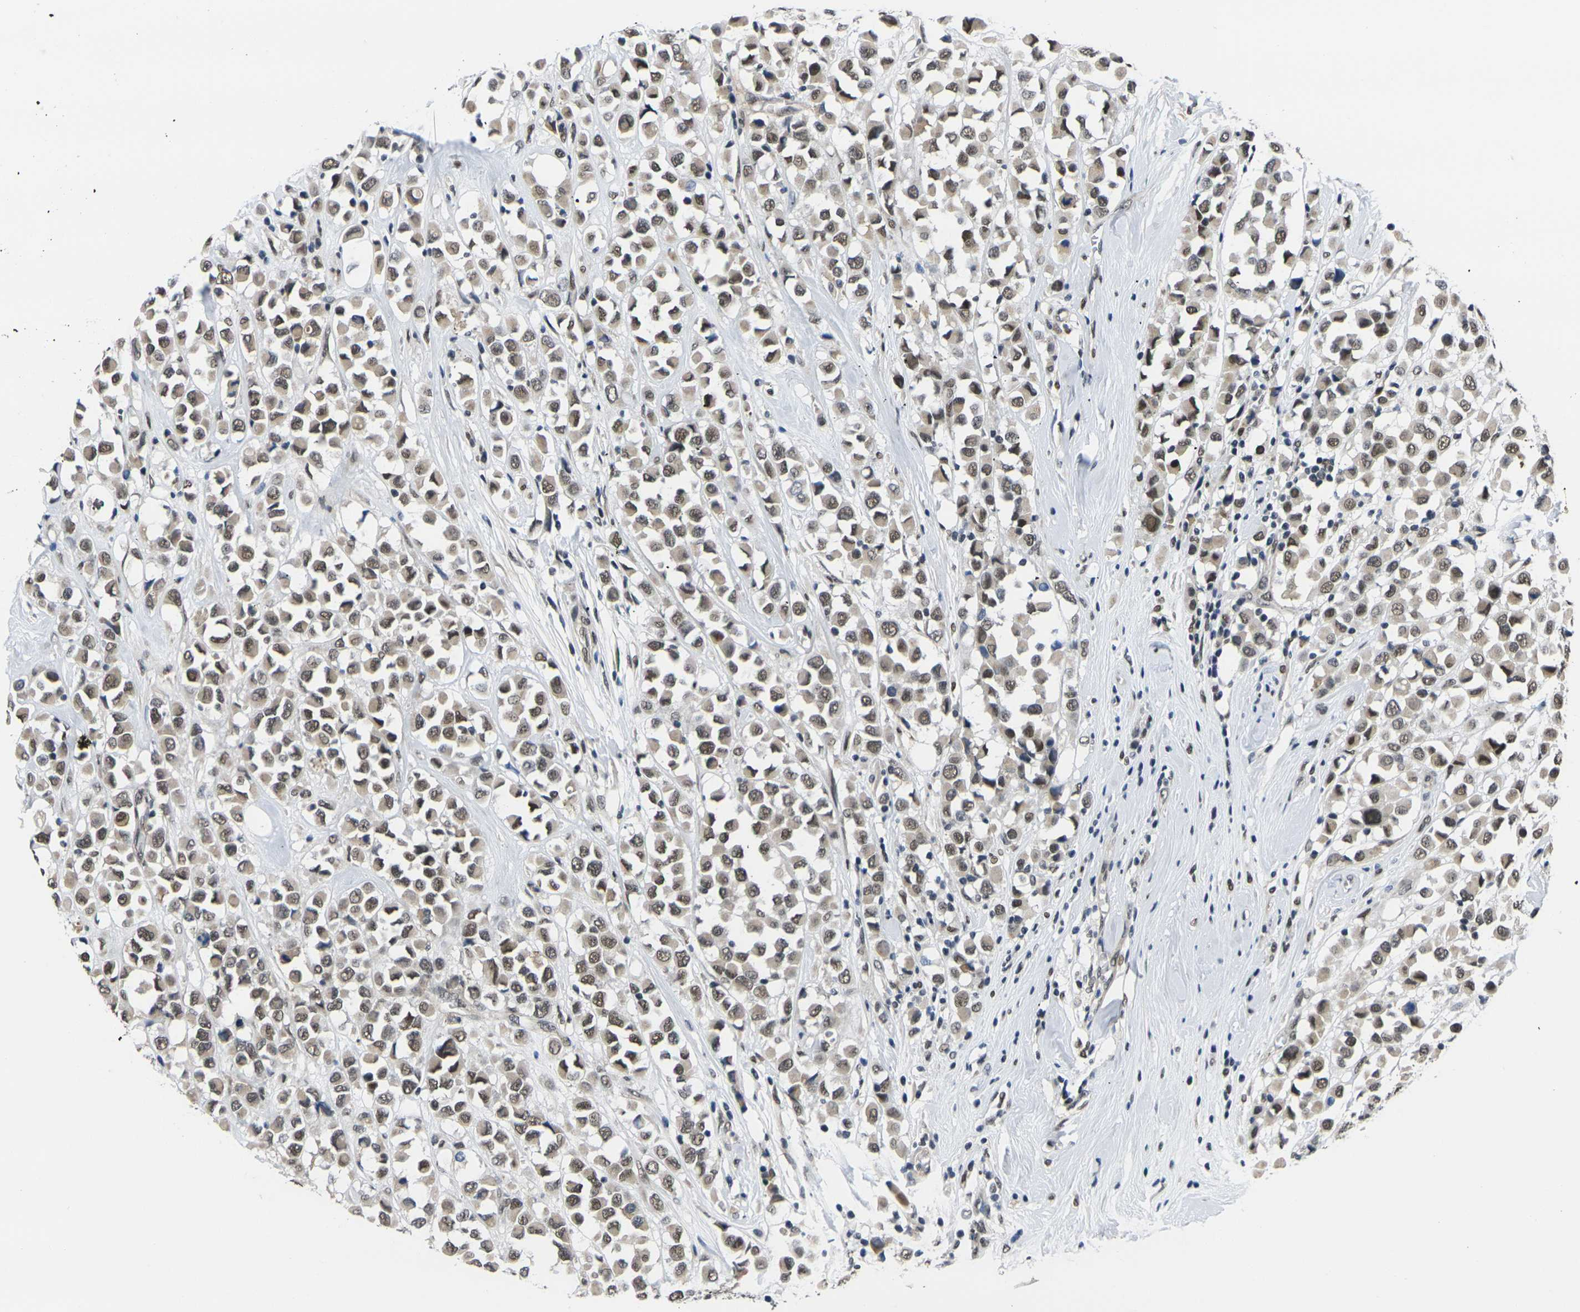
{"staining": {"intensity": "moderate", "quantity": ">75%", "location": "cytoplasmic/membranous,nuclear"}, "tissue": "breast cancer", "cell_type": "Tumor cells", "image_type": "cancer", "snomed": [{"axis": "morphology", "description": "Duct carcinoma"}, {"axis": "topography", "description": "Breast"}], "caption": "Breast infiltrating ductal carcinoma tissue demonstrates moderate cytoplasmic/membranous and nuclear positivity in approximately >75% of tumor cells", "gene": "RBM7", "patient": {"sex": "female", "age": 61}}